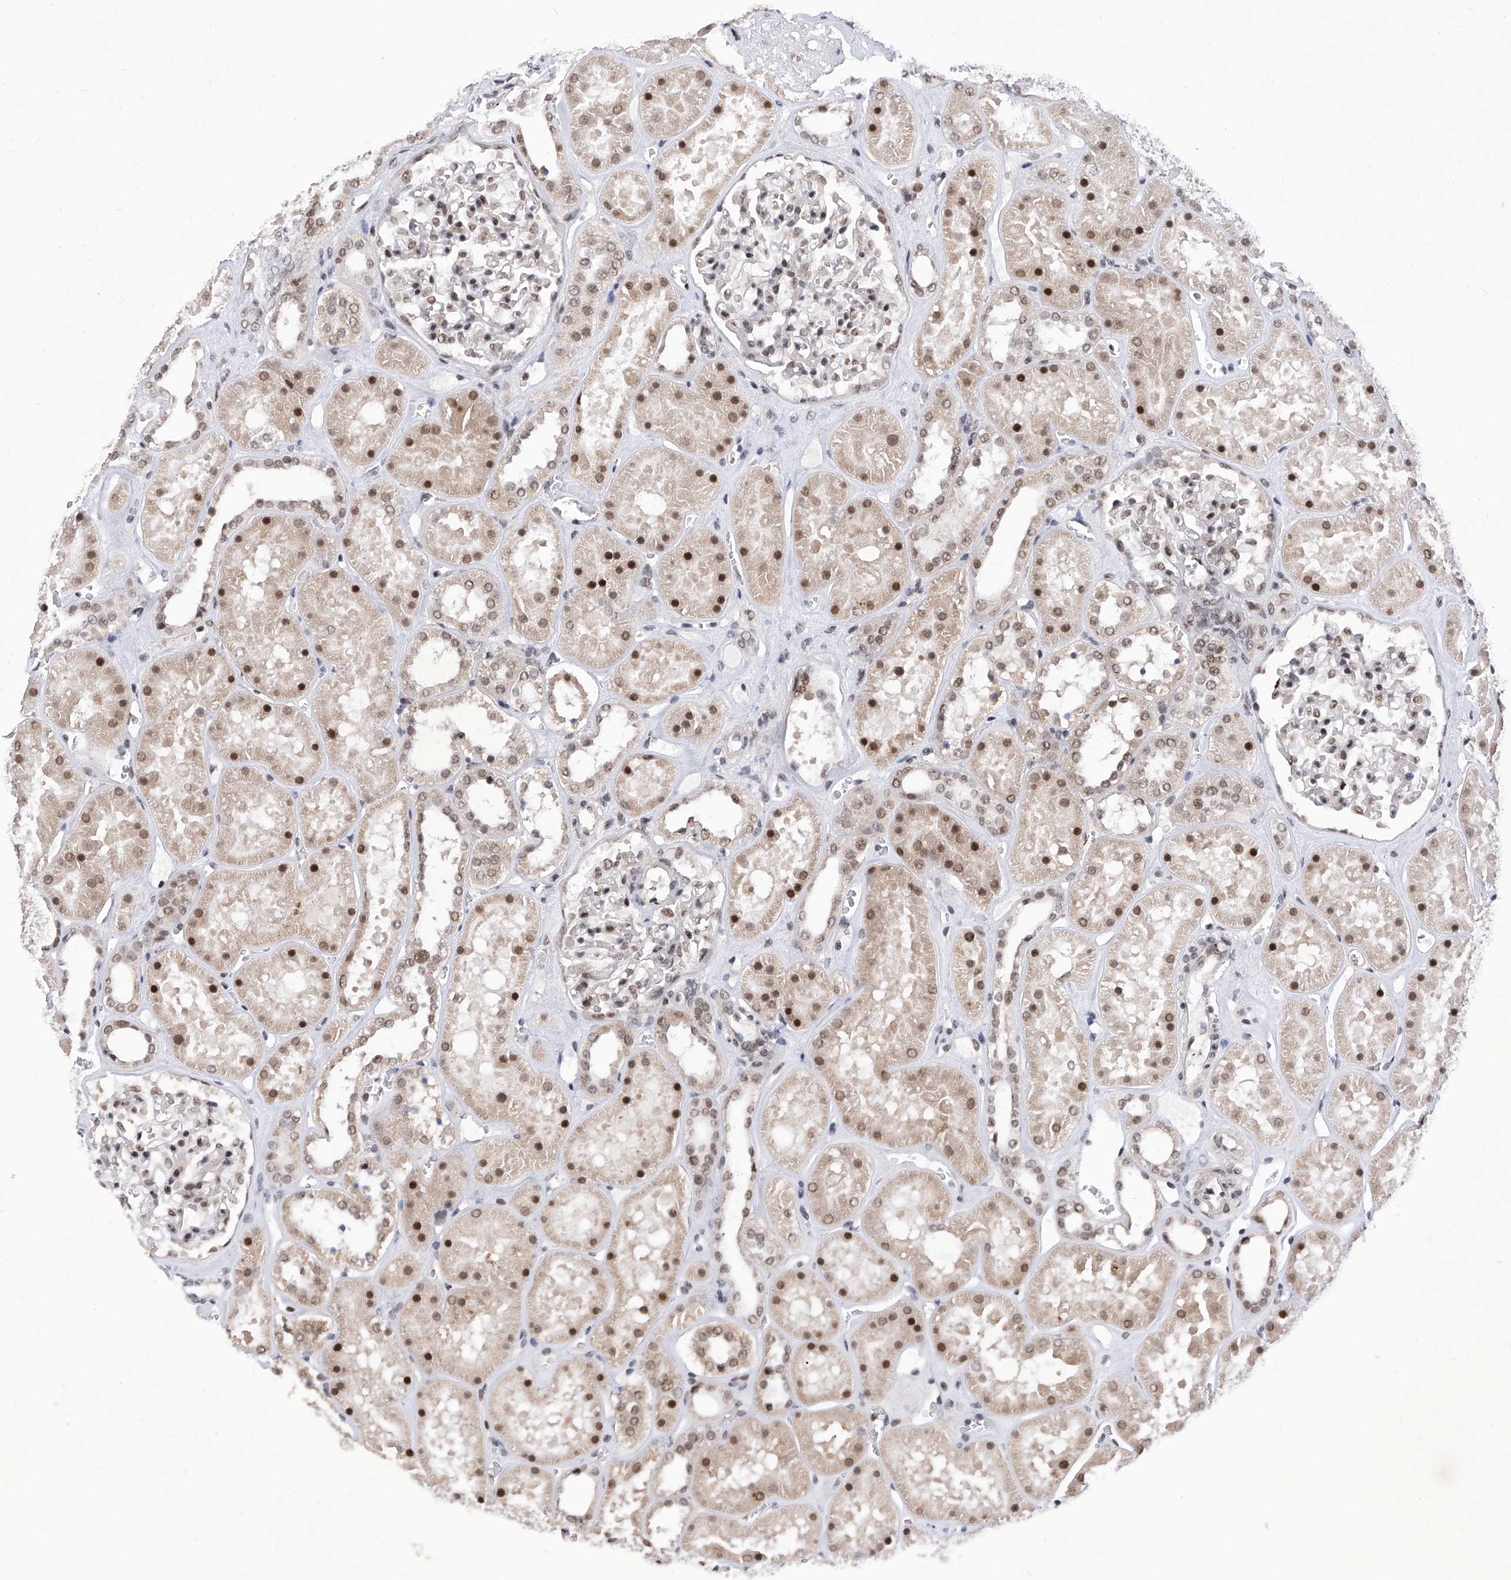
{"staining": {"intensity": "moderate", "quantity": "25%-75%", "location": "nuclear"}, "tissue": "kidney", "cell_type": "Cells in glomeruli", "image_type": "normal", "snomed": [{"axis": "morphology", "description": "Normal tissue, NOS"}, {"axis": "topography", "description": "Kidney"}], "caption": "DAB (3,3'-diaminobenzidine) immunohistochemical staining of benign kidney exhibits moderate nuclear protein staining in about 25%-75% of cells in glomeruli.", "gene": "RAD54L", "patient": {"sex": "female", "age": 41}}